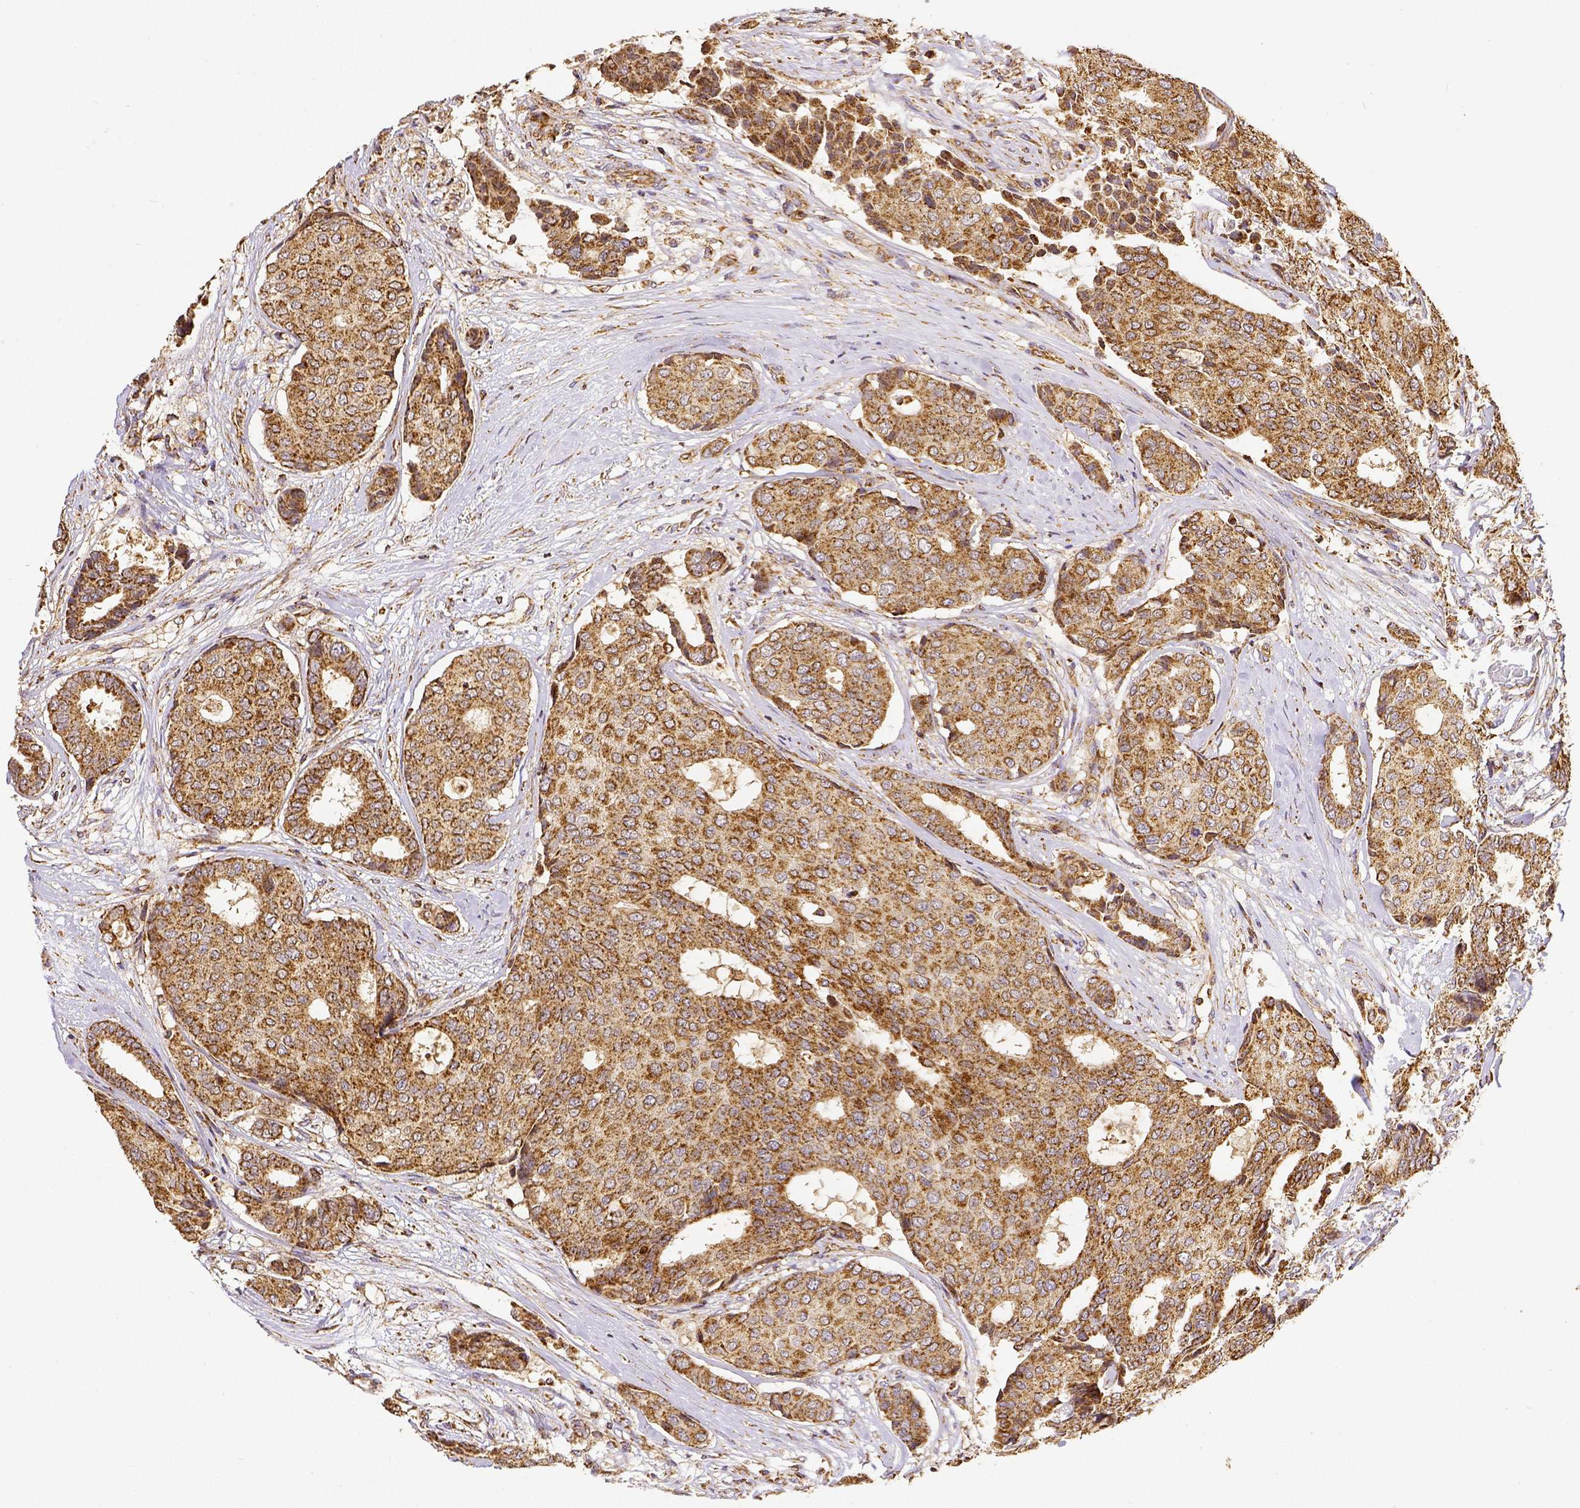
{"staining": {"intensity": "moderate", "quantity": ">75%", "location": "cytoplasmic/membranous"}, "tissue": "breast cancer", "cell_type": "Tumor cells", "image_type": "cancer", "snomed": [{"axis": "morphology", "description": "Duct carcinoma"}, {"axis": "topography", "description": "Breast"}], "caption": "Immunohistochemical staining of human breast cancer exhibits medium levels of moderate cytoplasmic/membranous protein staining in approximately >75% of tumor cells. The staining was performed using DAB to visualize the protein expression in brown, while the nuclei were stained in blue with hematoxylin (Magnification: 20x).", "gene": "SDHB", "patient": {"sex": "female", "age": 75}}